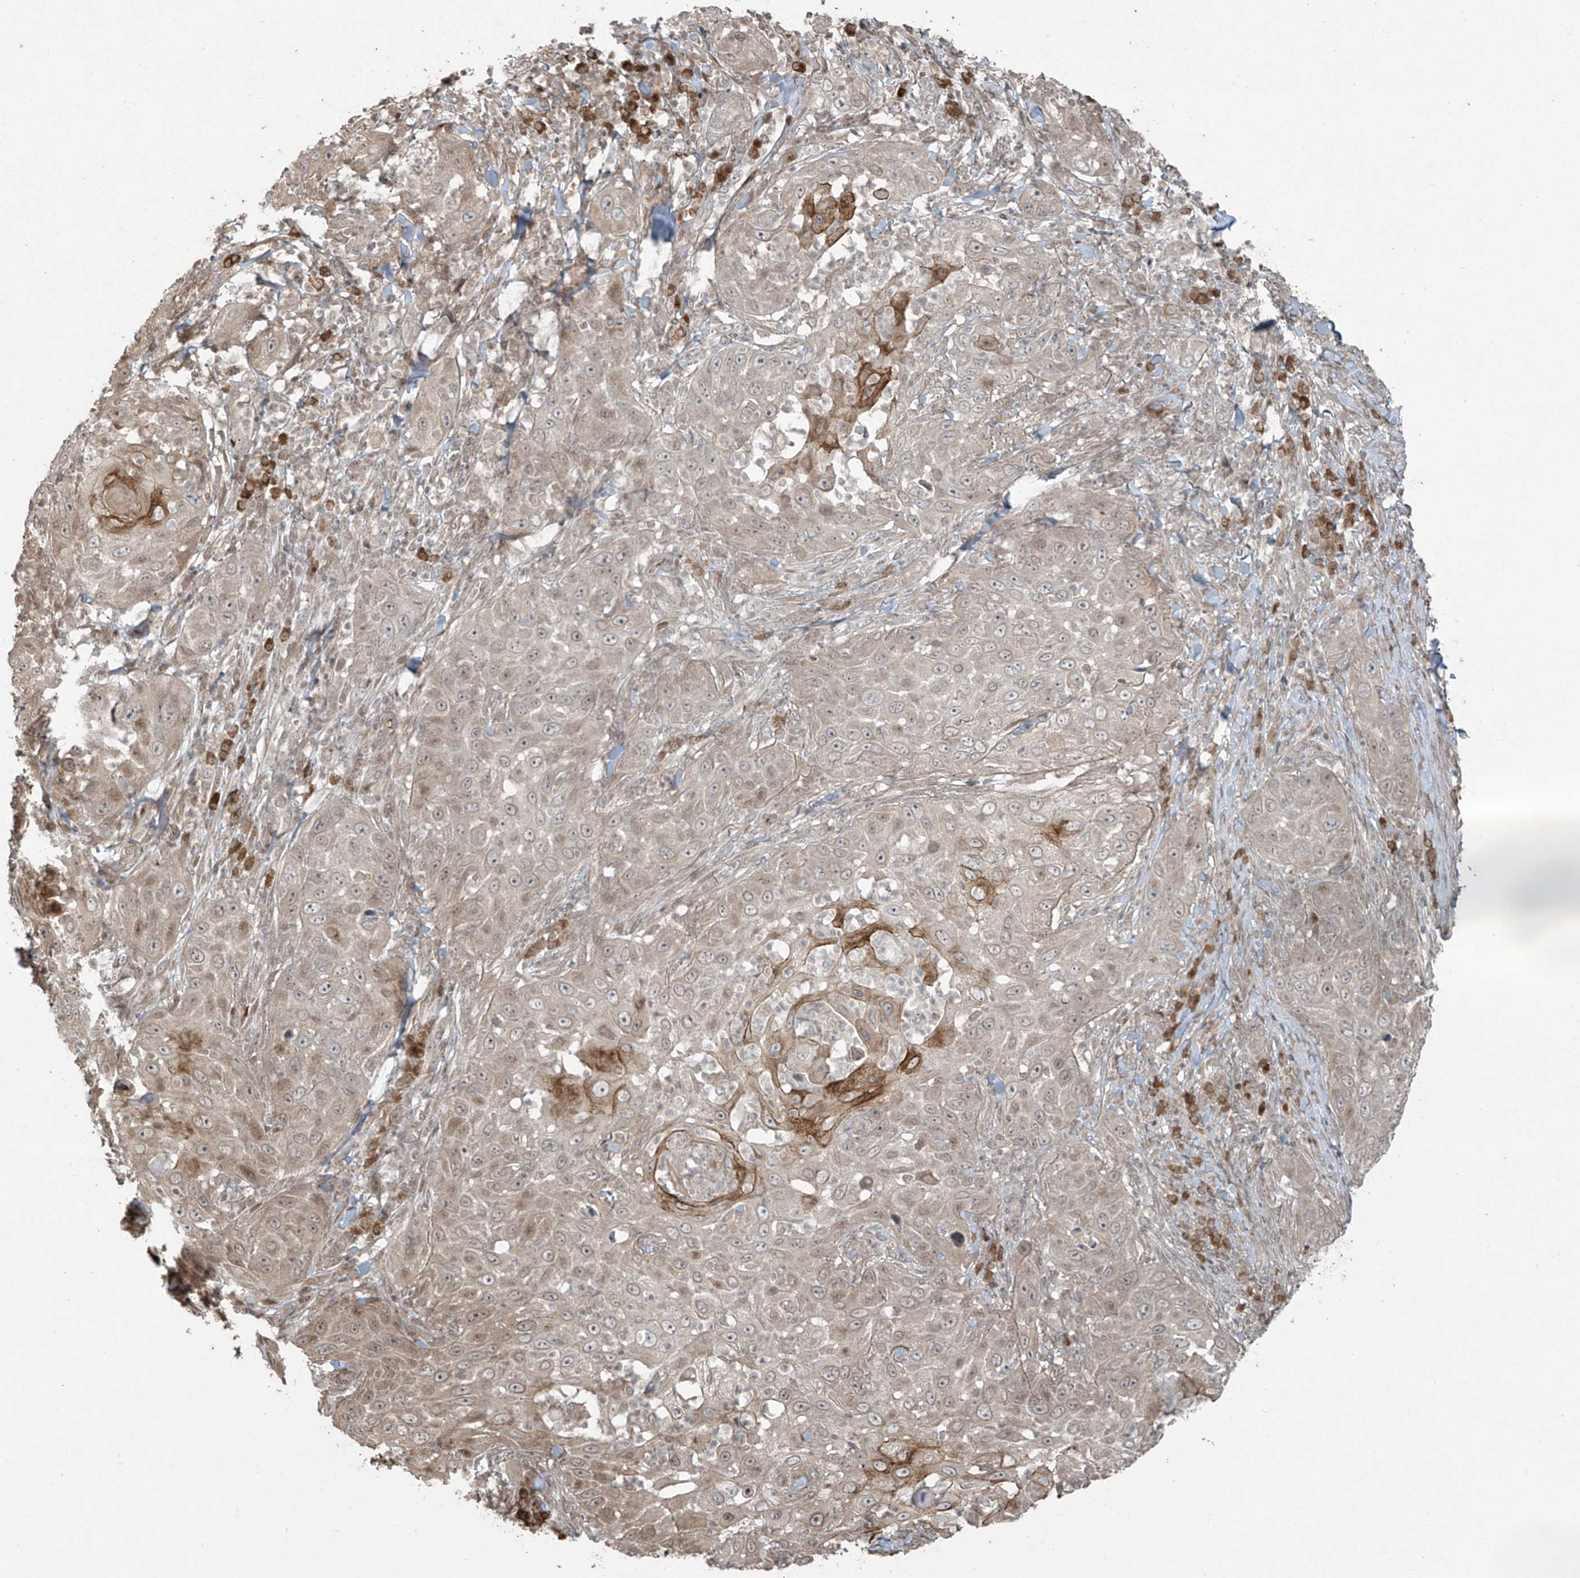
{"staining": {"intensity": "moderate", "quantity": "<25%", "location": "cytoplasmic/membranous"}, "tissue": "skin cancer", "cell_type": "Tumor cells", "image_type": "cancer", "snomed": [{"axis": "morphology", "description": "Squamous cell carcinoma, NOS"}, {"axis": "topography", "description": "Skin"}], "caption": "Skin squamous cell carcinoma was stained to show a protein in brown. There is low levels of moderate cytoplasmic/membranous staining in about <25% of tumor cells.", "gene": "TTC22", "patient": {"sex": "female", "age": 44}}